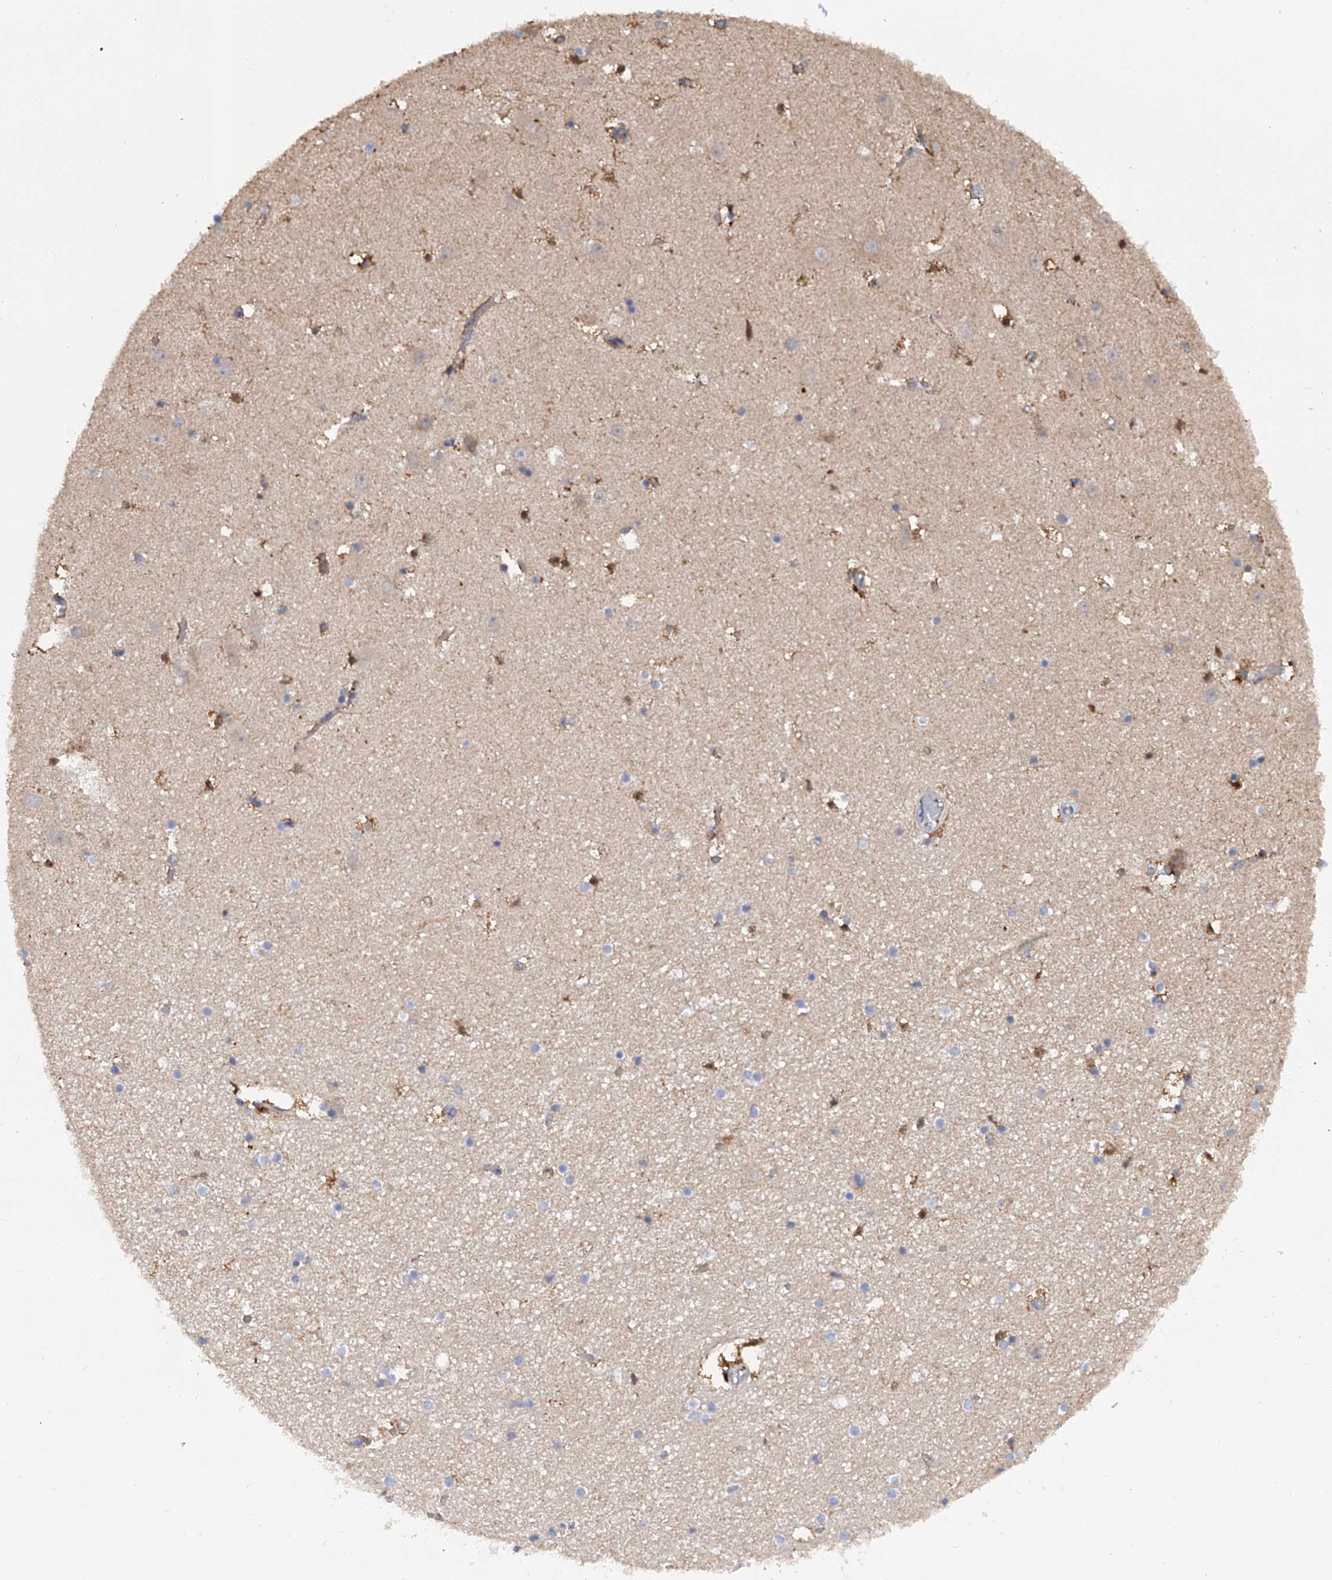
{"staining": {"intensity": "weak", "quantity": "<25%", "location": "cytoplasmic/membranous"}, "tissue": "hippocampus", "cell_type": "Glial cells", "image_type": "normal", "snomed": [{"axis": "morphology", "description": "Normal tissue, NOS"}, {"axis": "topography", "description": "Hippocampus"}], "caption": "Glial cells show no significant positivity in unremarkable hippocampus. (DAB (3,3'-diaminobenzidine) IHC, high magnification).", "gene": "SPATA20", "patient": {"sex": "female", "age": 52}}